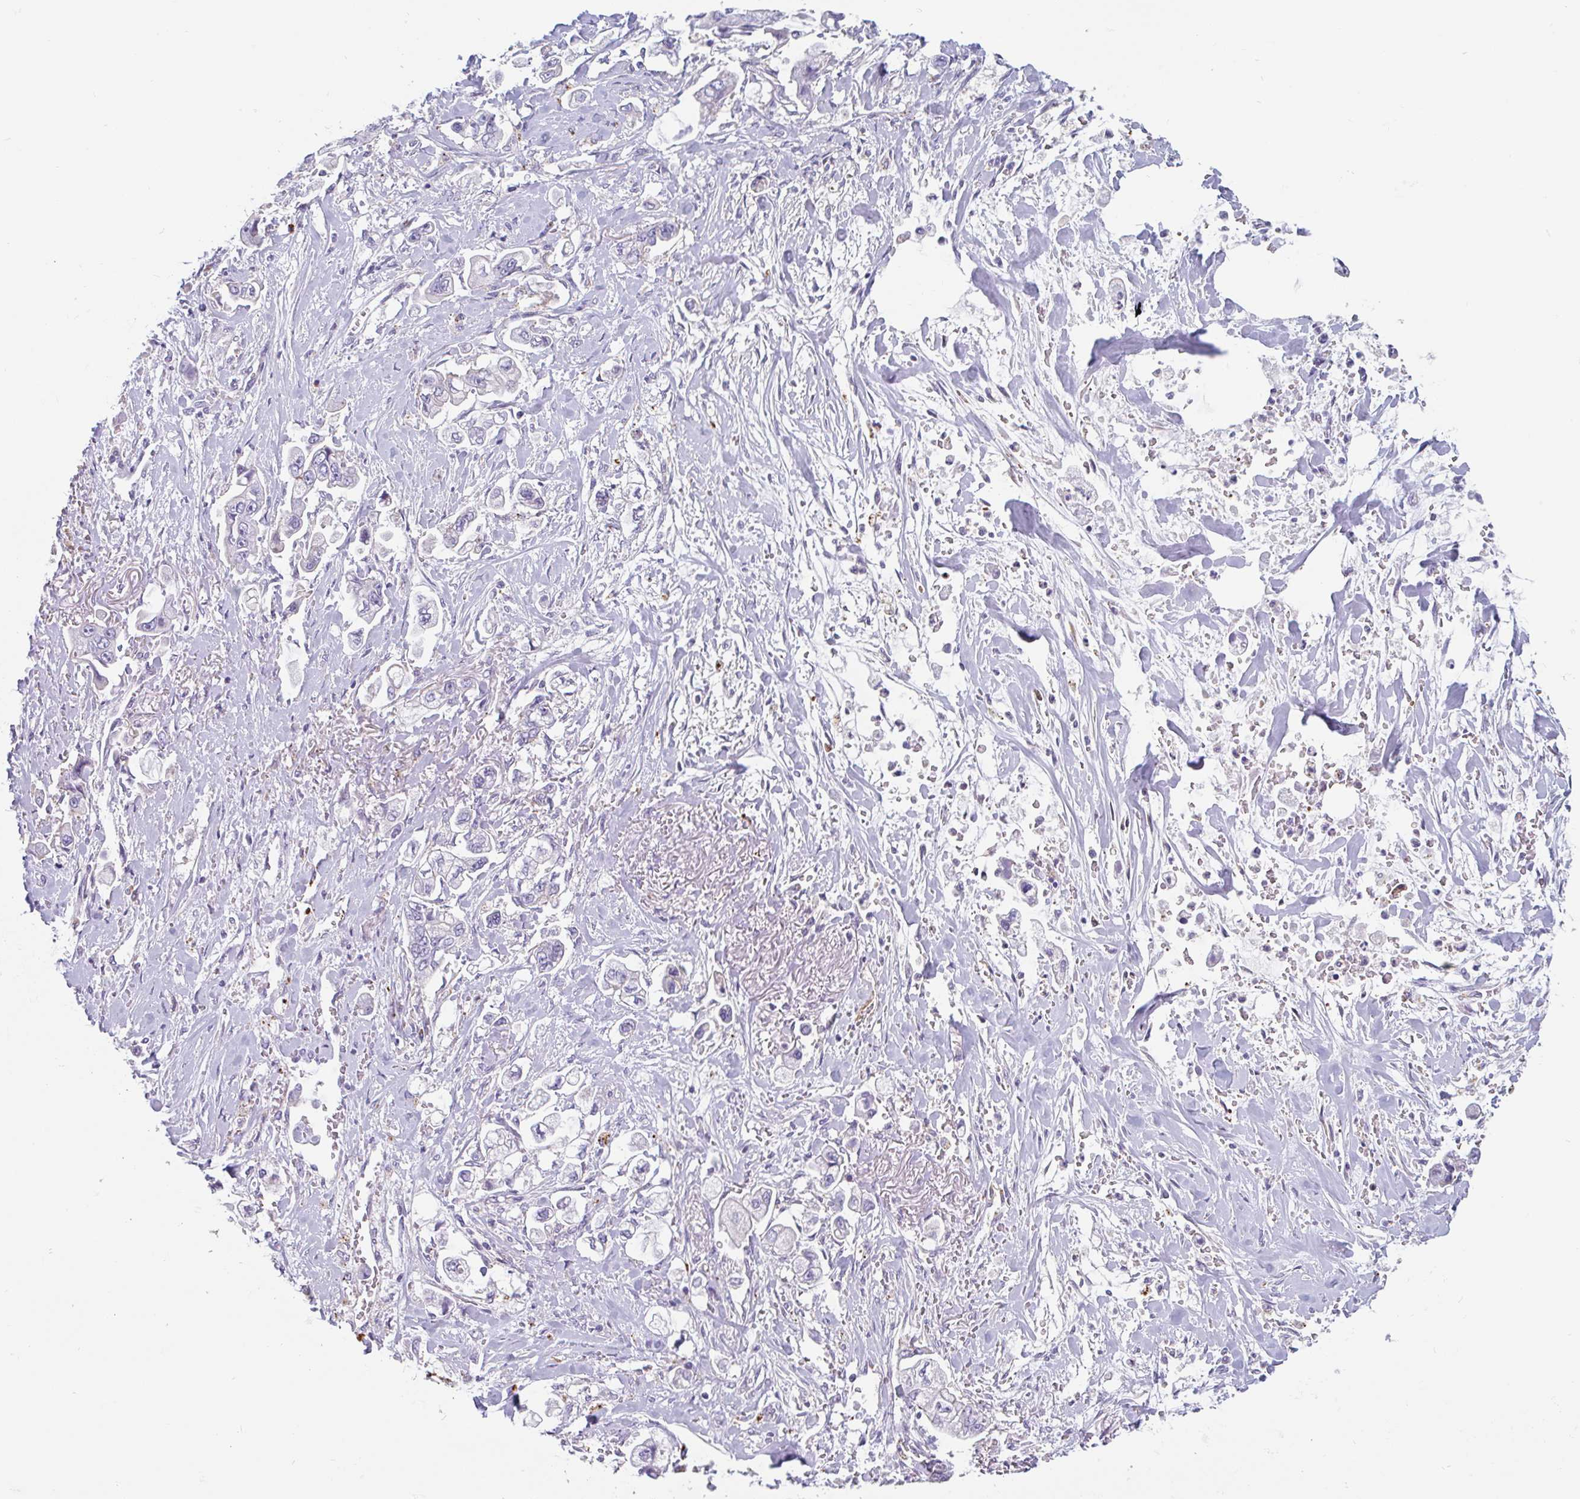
{"staining": {"intensity": "negative", "quantity": "none", "location": "none"}, "tissue": "stomach cancer", "cell_type": "Tumor cells", "image_type": "cancer", "snomed": [{"axis": "morphology", "description": "Adenocarcinoma, NOS"}, {"axis": "topography", "description": "Stomach"}], "caption": "Protein analysis of stomach cancer (adenocarcinoma) shows no significant expression in tumor cells.", "gene": "LENG9", "patient": {"sex": "male", "age": 62}}